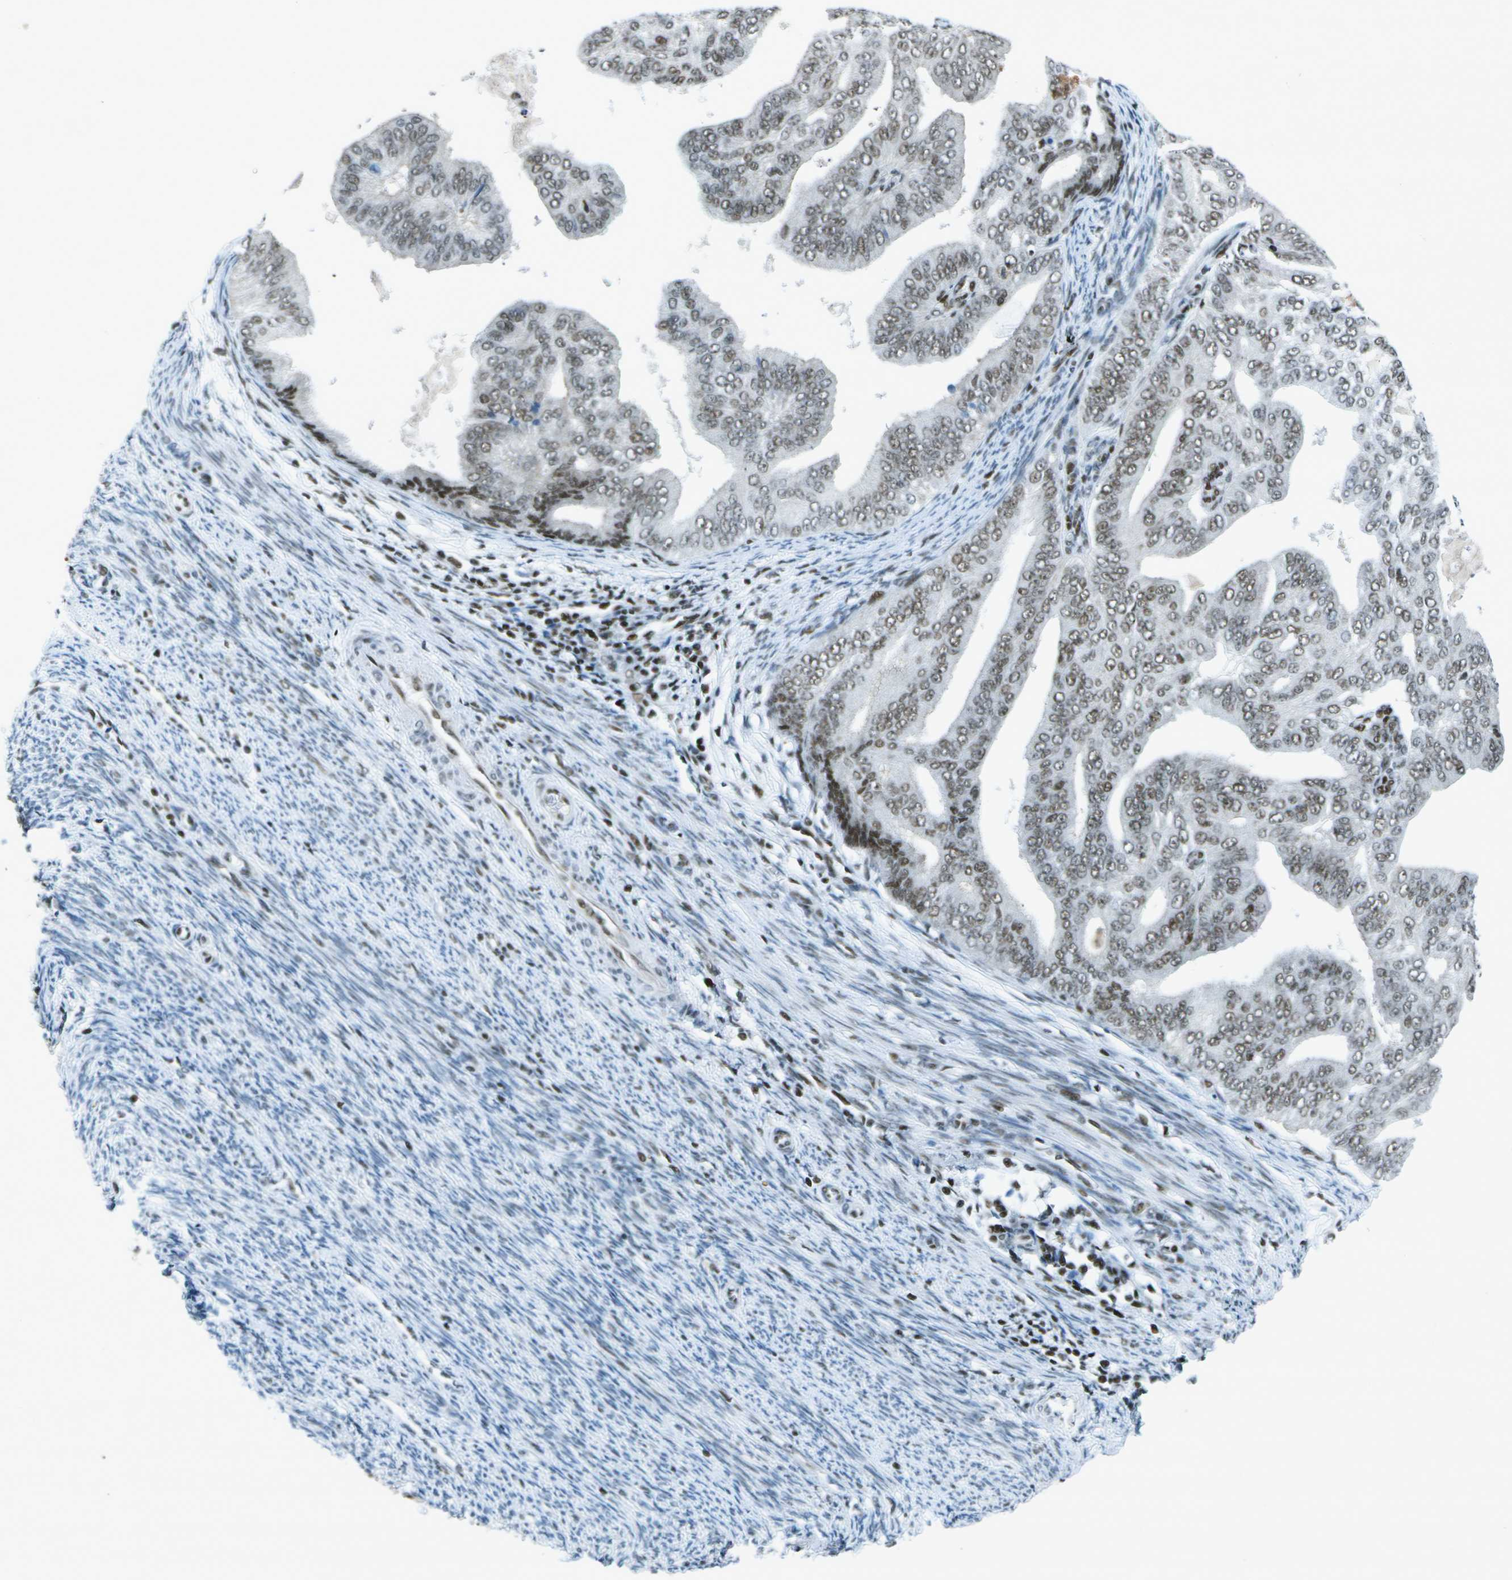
{"staining": {"intensity": "weak", "quantity": ">75%", "location": "nuclear"}, "tissue": "endometrial cancer", "cell_type": "Tumor cells", "image_type": "cancer", "snomed": [{"axis": "morphology", "description": "Adenocarcinoma, NOS"}, {"axis": "topography", "description": "Endometrium"}], "caption": "DAB immunohistochemical staining of endometrial cancer shows weak nuclear protein positivity in about >75% of tumor cells. (Stains: DAB (3,3'-diaminobenzidine) in brown, nuclei in blue, Microscopy: brightfield microscopy at high magnification).", "gene": "MTA2", "patient": {"sex": "female", "age": 58}}